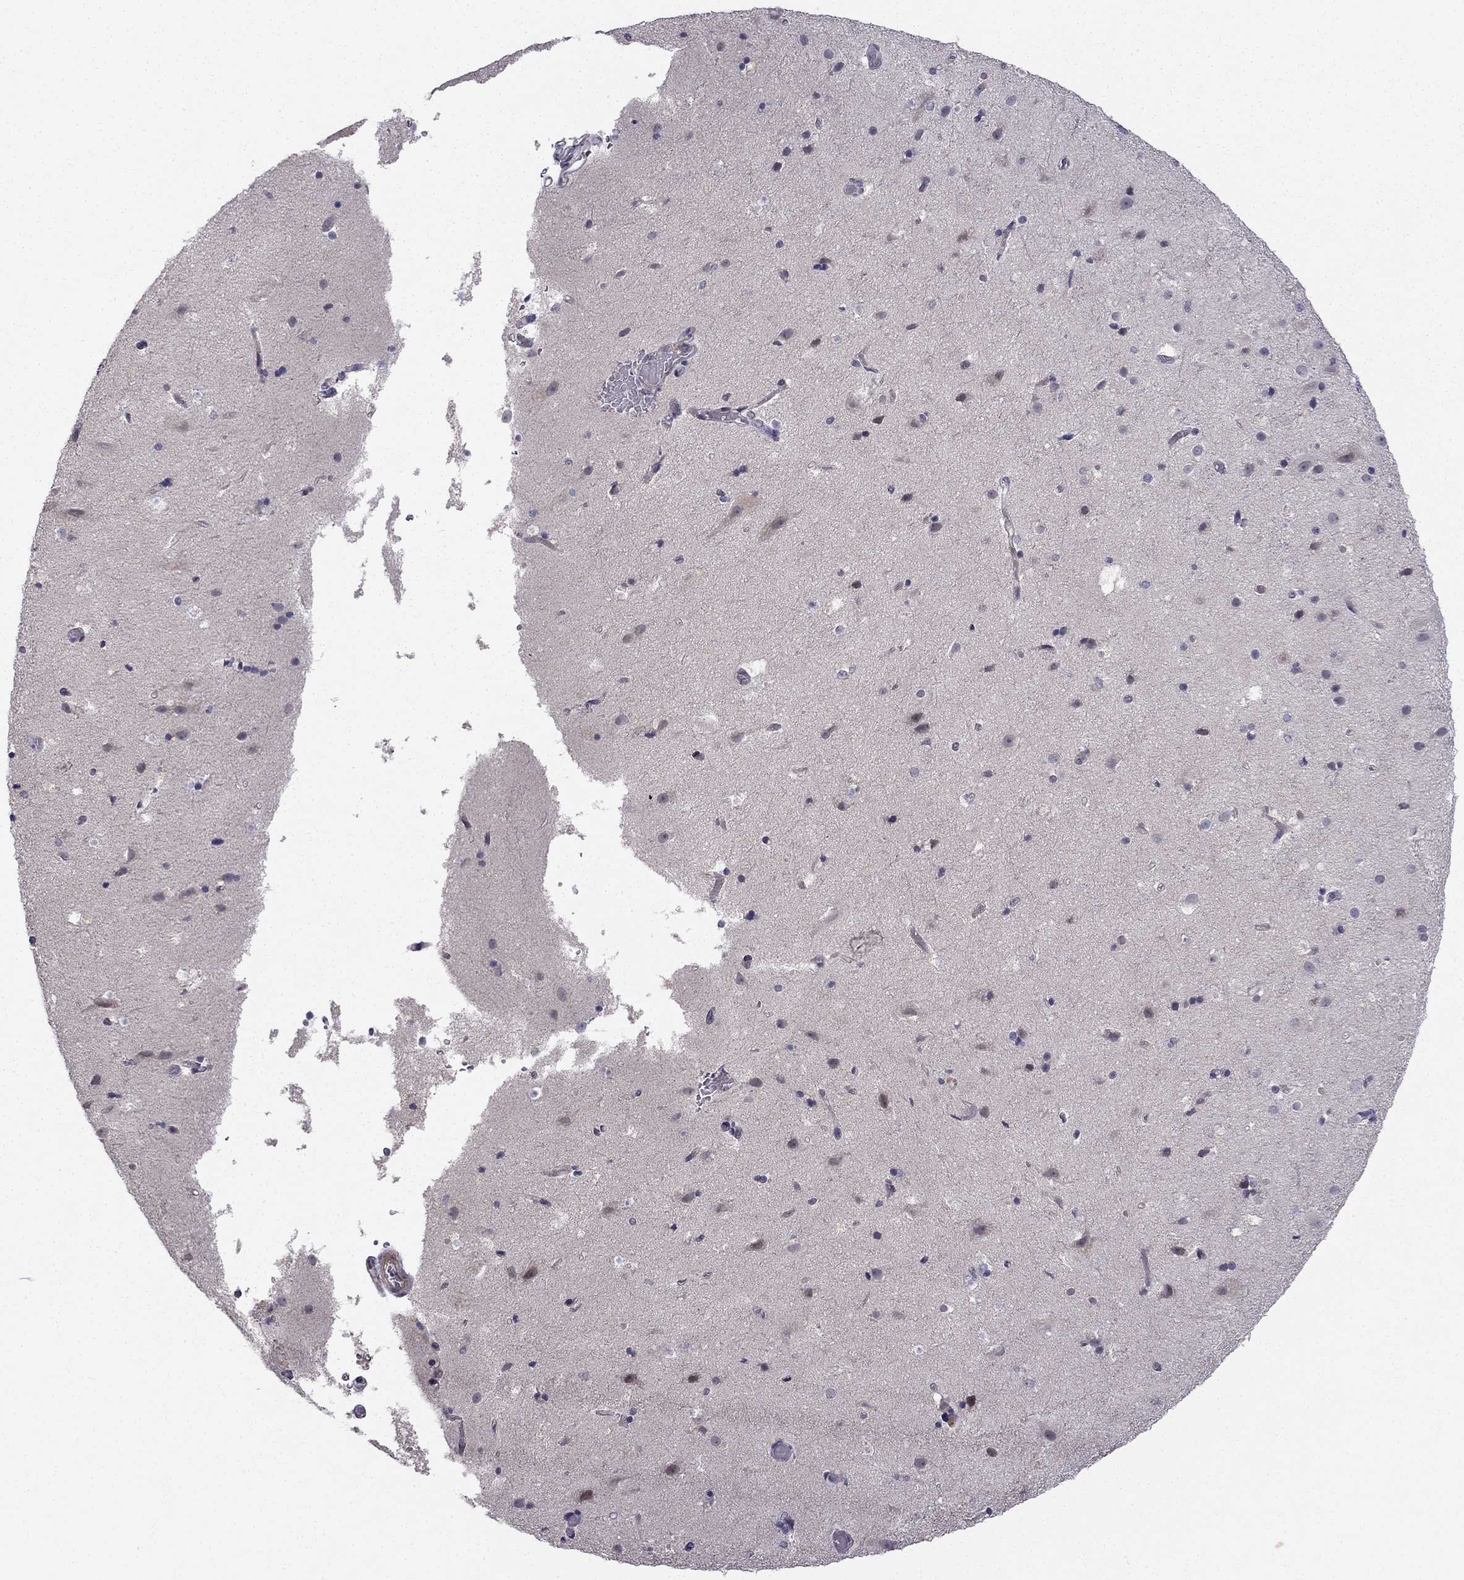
{"staining": {"intensity": "negative", "quantity": "none", "location": "none"}, "tissue": "cerebral cortex", "cell_type": "Endothelial cells", "image_type": "normal", "snomed": [{"axis": "morphology", "description": "Normal tissue, NOS"}, {"axis": "topography", "description": "Cerebral cortex"}], "caption": "High power microscopy photomicrograph of an IHC micrograph of benign cerebral cortex, revealing no significant staining in endothelial cells.", "gene": "CHST8", "patient": {"sex": "female", "age": 52}}